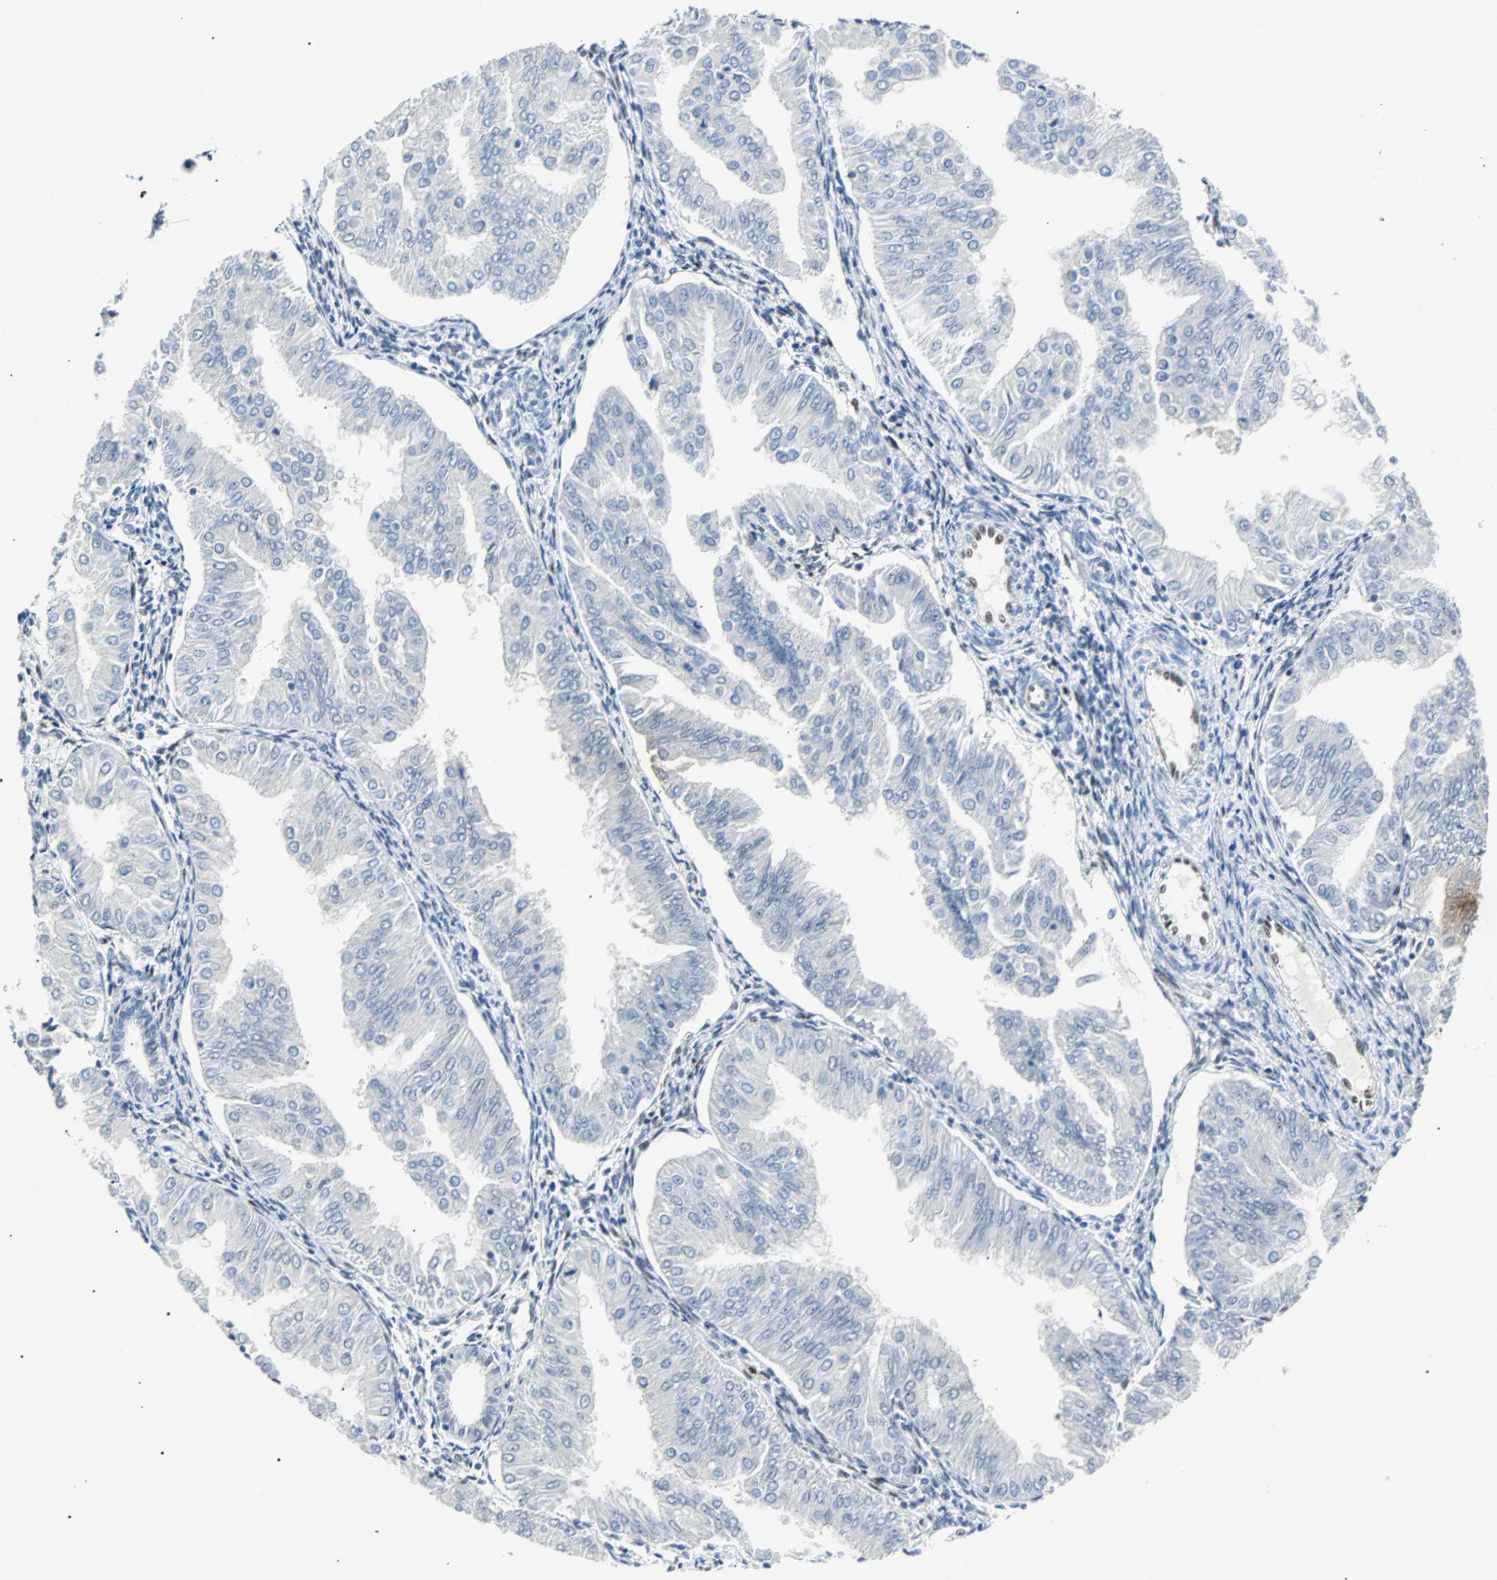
{"staining": {"intensity": "negative", "quantity": "none", "location": "none"}, "tissue": "endometrial cancer", "cell_type": "Tumor cells", "image_type": "cancer", "snomed": [{"axis": "morphology", "description": "Adenocarcinoma, NOS"}, {"axis": "topography", "description": "Endometrium"}], "caption": "Protein analysis of endometrial cancer (adenocarcinoma) shows no significant expression in tumor cells.", "gene": "IL33", "patient": {"sex": "female", "age": 53}}